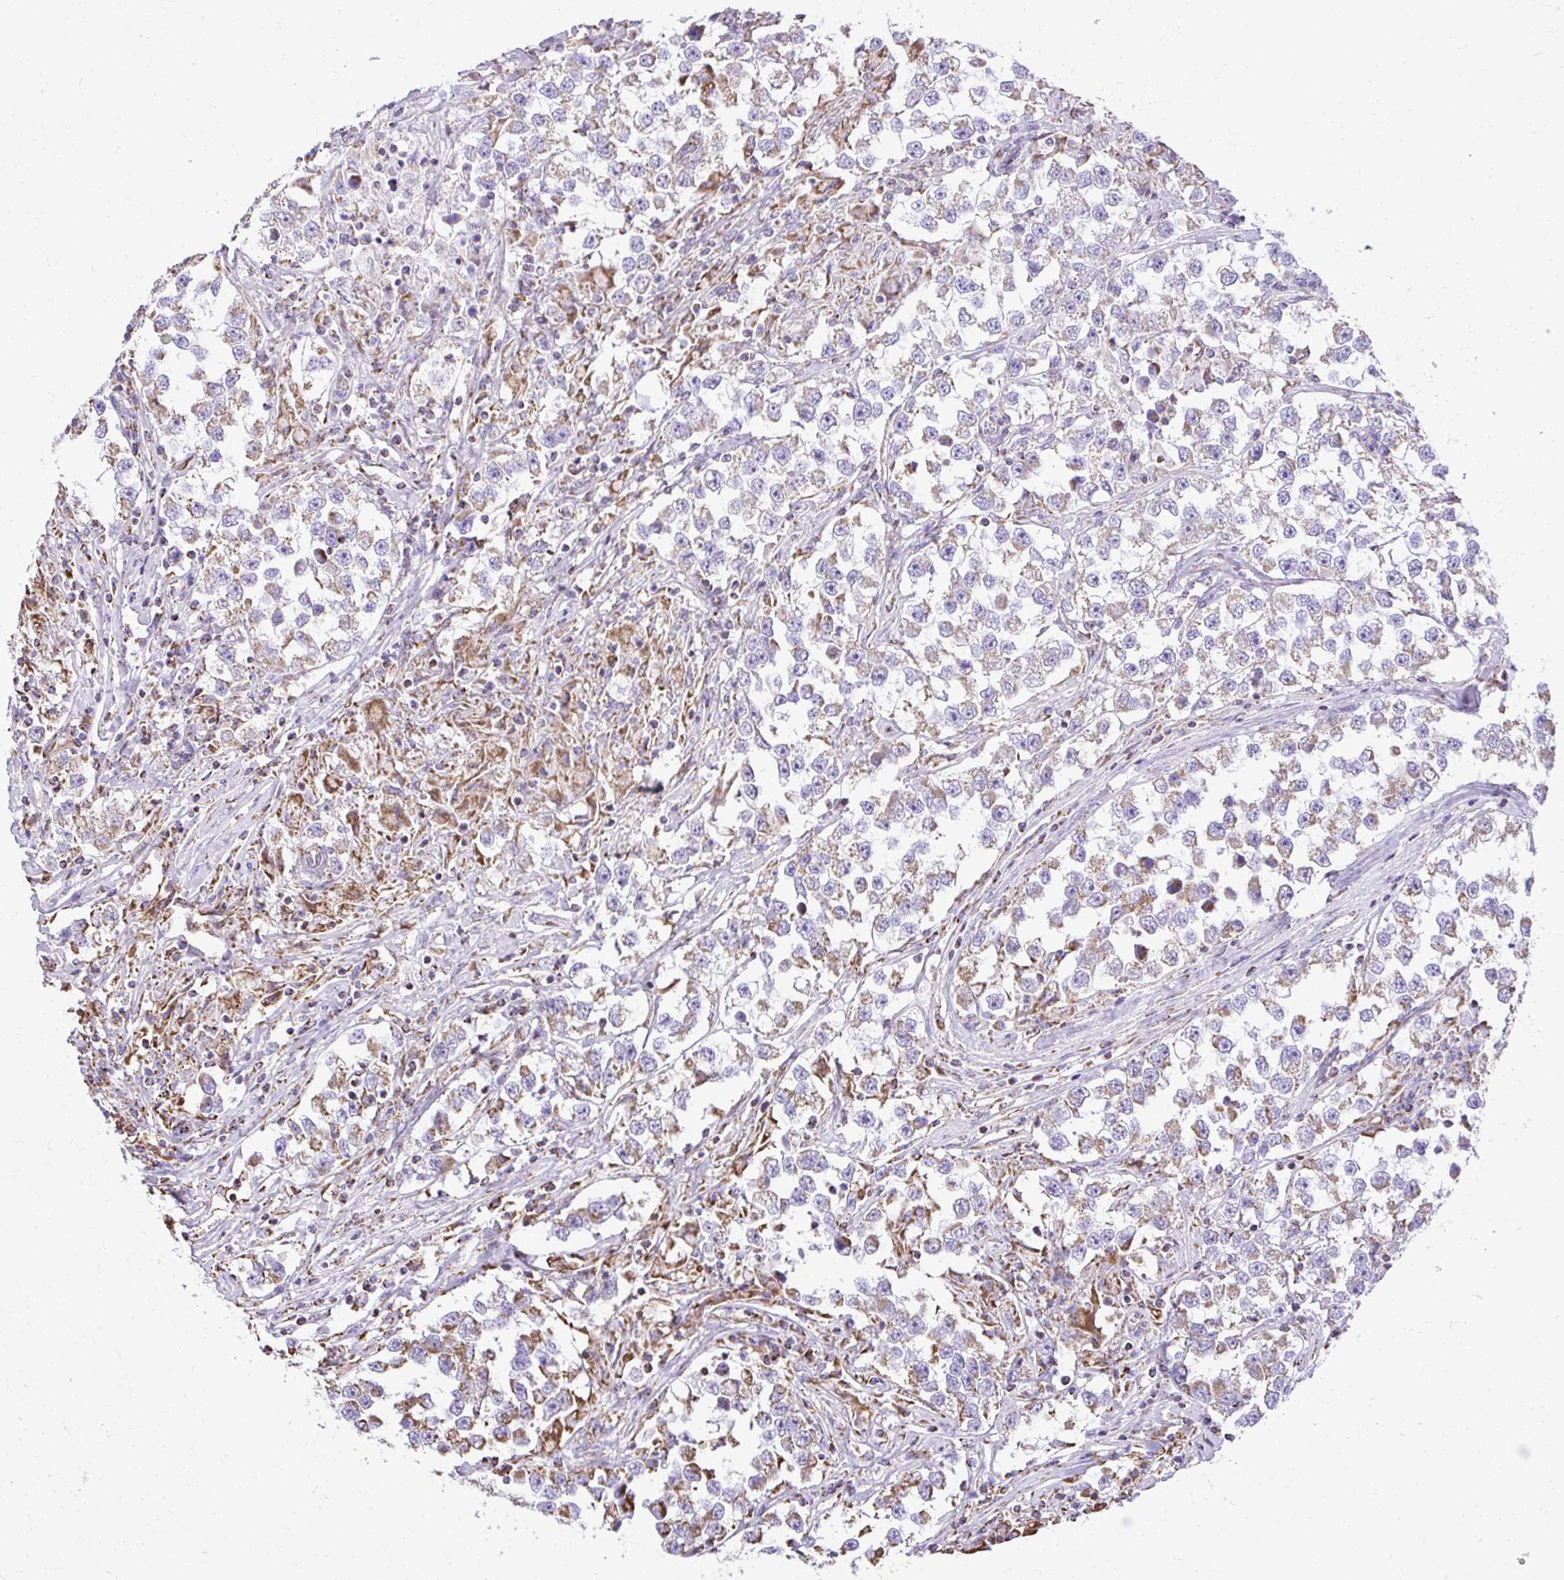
{"staining": {"intensity": "moderate", "quantity": "<25%", "location": "cytoplasmic/membranous"}, "tissue": "testis cancer", "cell_type": "Tumor cells", "image_type": "cancer", "snomed": [{"axis": "morphology", "description": "Seminoma, NOS"}, {"axis": "topography", "description": "Testis"}], "caption": "IHC (DAB) staining of human testis seminoma exhibits moderate cytoplasmic/membranous protein staining in approximately <25% of tumor cells. (DAB = brown stain, brightfield microscopy at high magnification).", "gene": "MPZL2", "patient": {"sex": "male", "age": 46}}